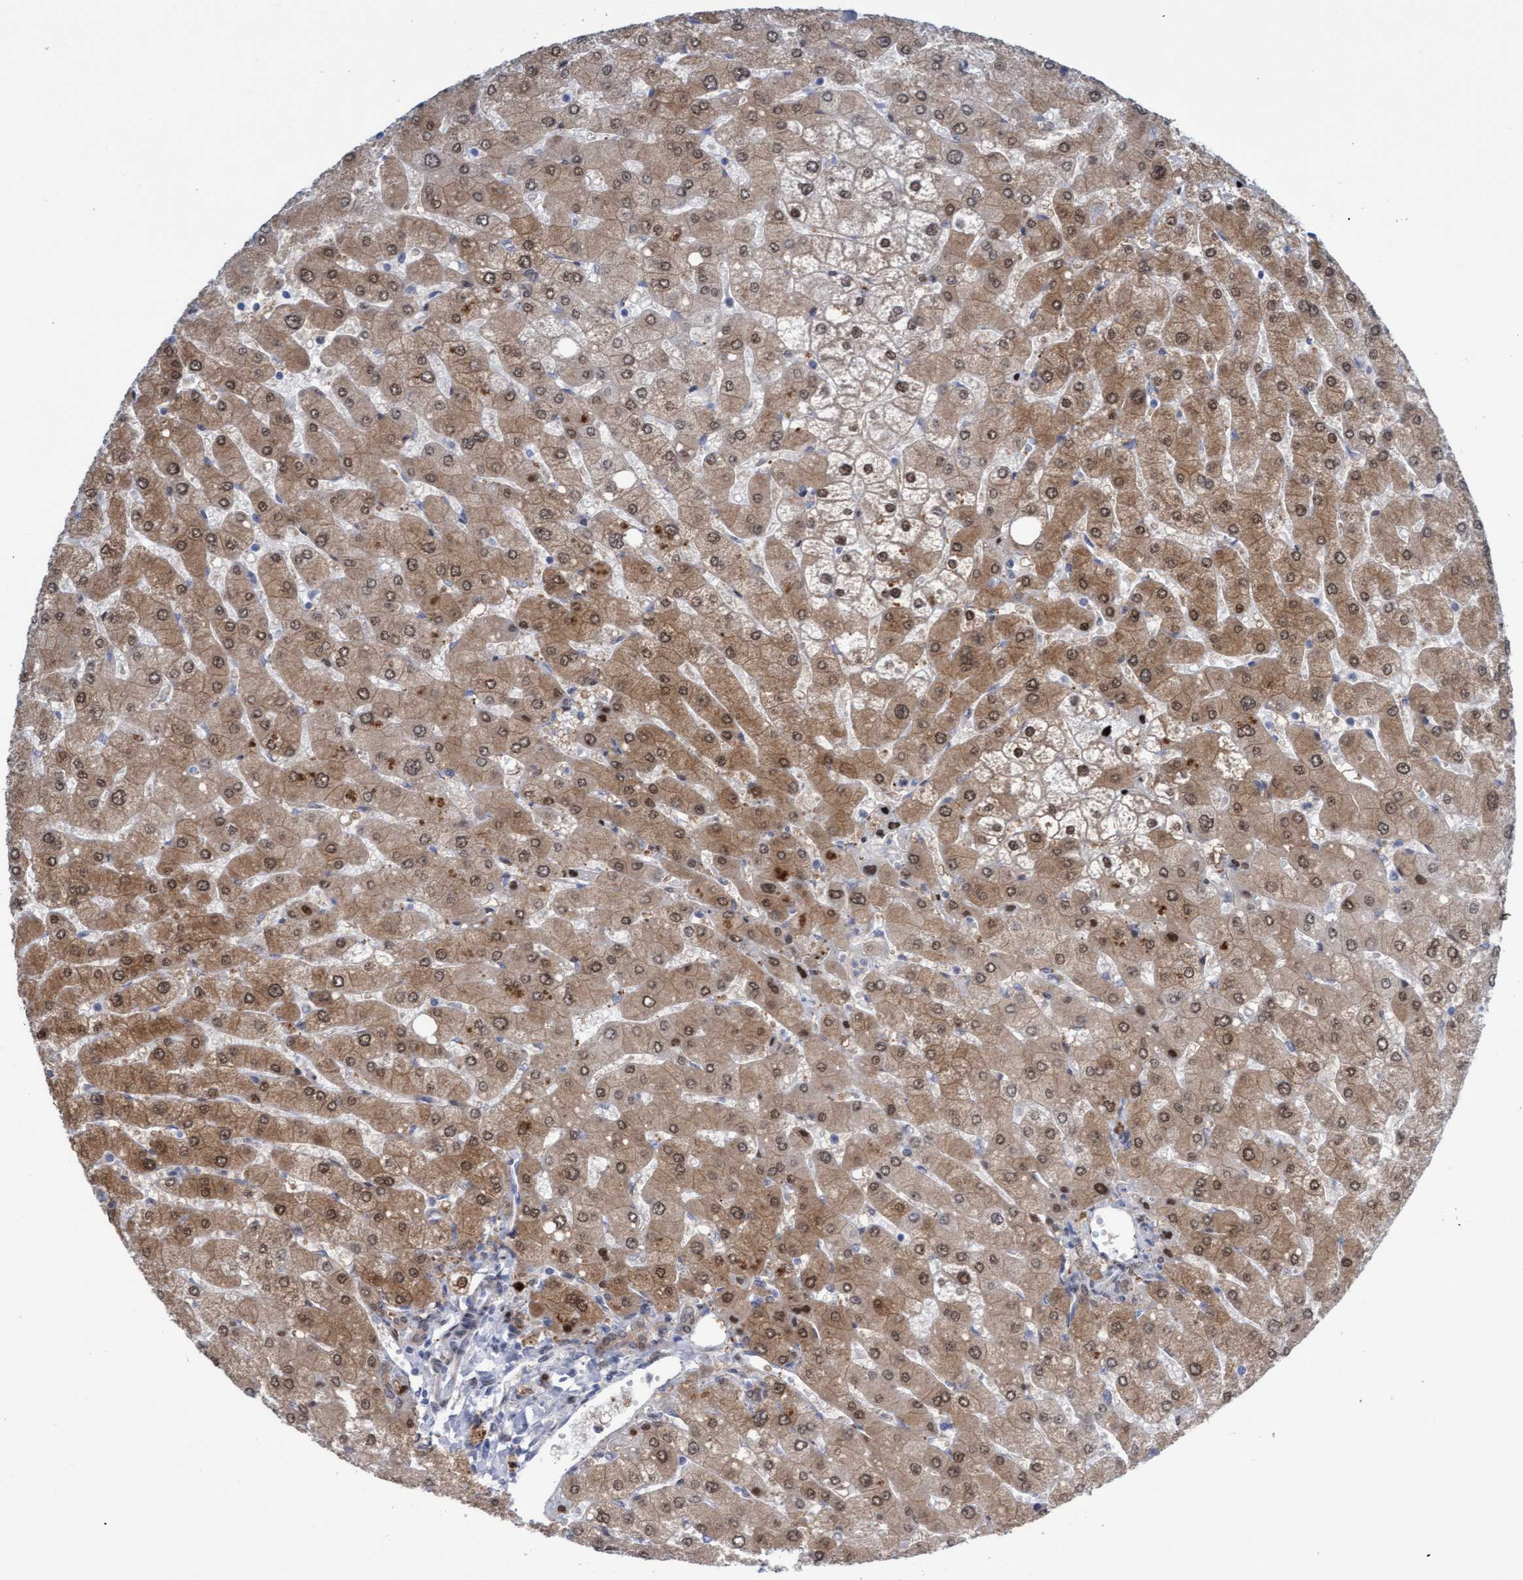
{"staining": {"intensity": "weak", "quantity": "<25%", "location": "cytoplasmic/membranous"}, "tissue": "liver", "cell_type": "Cholangiocytes", "image_type": "normal", "snomed": [{"axis": "morphology", "description": "Normal tissue, NOS"}, {"axis": "topography", "description": "Liver"}], "caption": "The micrograph exhibits no staining of cholangiocytes in normal liver.", "gene": "PINX1", "patient": {"sex": "male", "age": 55}}